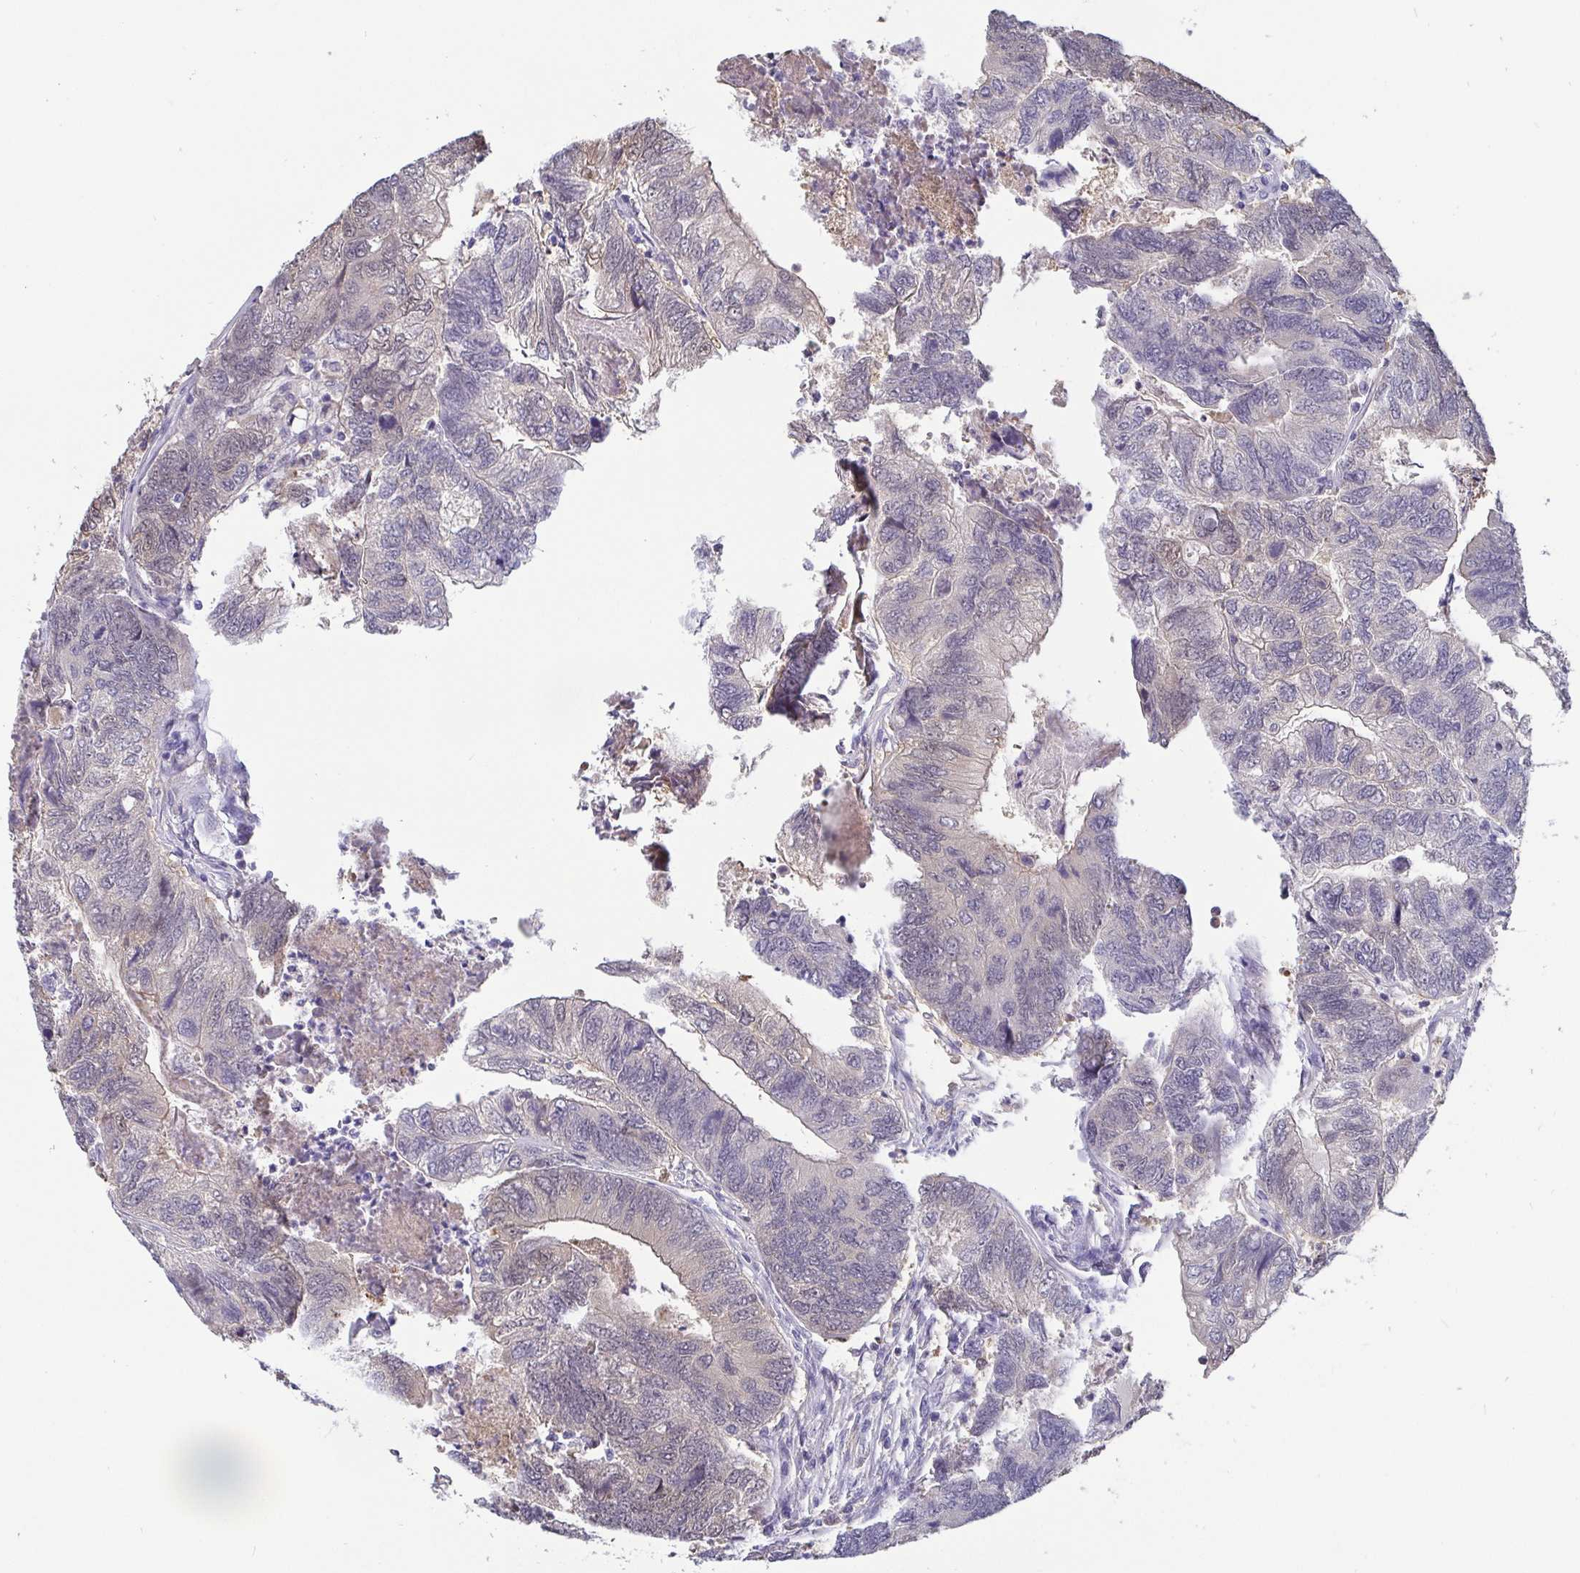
{"staining": {"intensity": "negative", "quantity": "none", "location": "none"}, "tissue": "colorectal cancer", "cell_type": "Tumor cells", "image_type": "cancer", "snomed": [{"axis": "morphology", "description": "Adenocarcinoma, NOS"}, {"axis": "topography", "description": "Colon"}], "caption": "Colorectal cancer (adenocarcinoma) was stained to show a protein in brown. There is no significant expression in tumor cells.", "gene": "IDH1", "patient": {"sex": "female", "age": 67}}